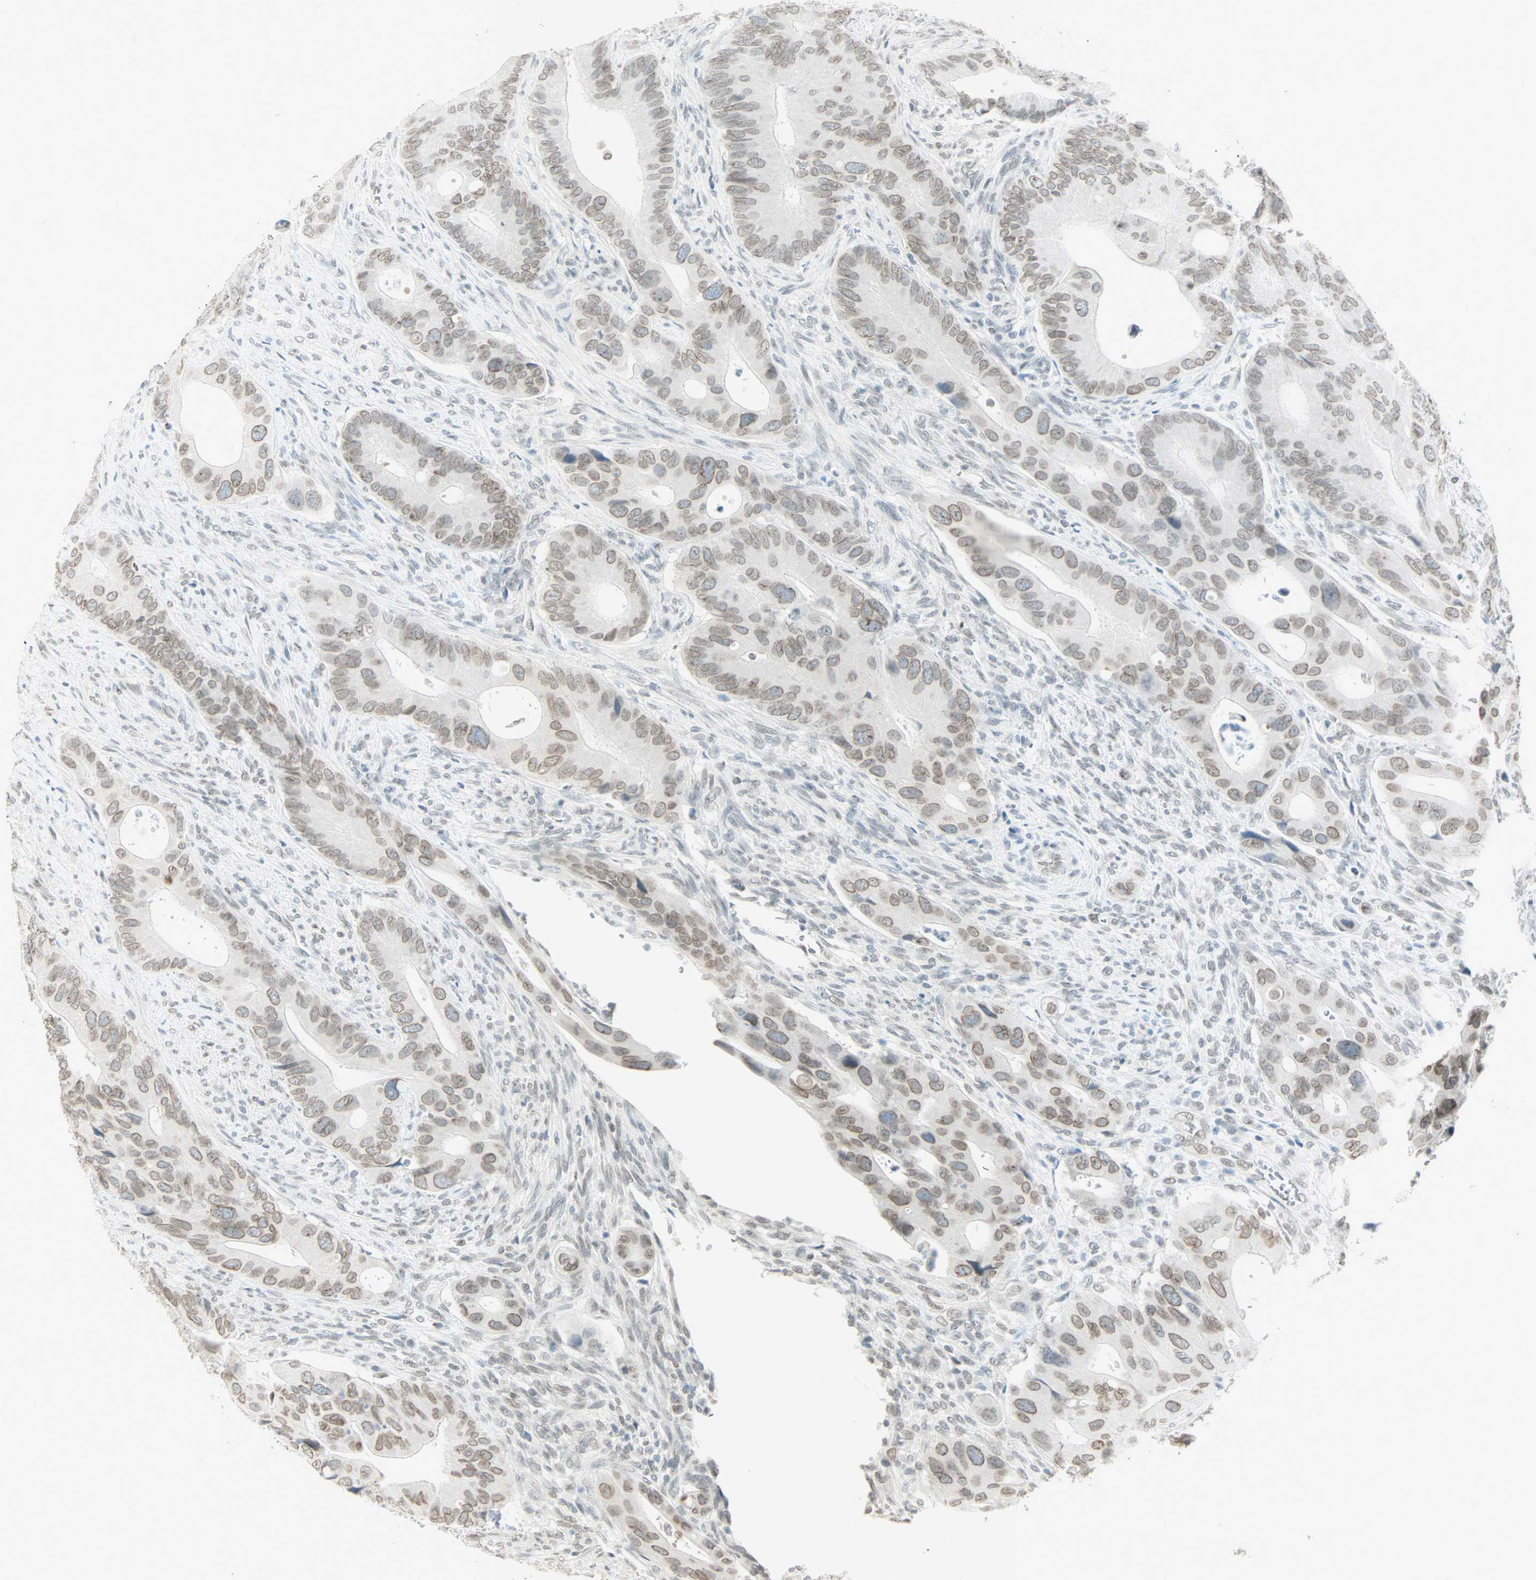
{"staining": {"intensity": "weak", "quantity": ">75%", "location": "cytoplasmic/membranous,nuclear"}, "tissue": "colorectal cancer", "cell_type": "Tumor cells", "image_type": "cancer", "snomed": [{"axis": "morphology", "description": "Adenocarcinoma, NOS"}, {"axis": "topography", "description": "Rectum"}], "caption": "This is an image of immunohistochemistry (IHC) staining of adenocarcinoma (colorectal), which shows weak positivity in the cytoplasmic/membranous and nuclear of tumor cells.", "gene": "BCAN", "patient": {"sex": "female", "age": 57}}